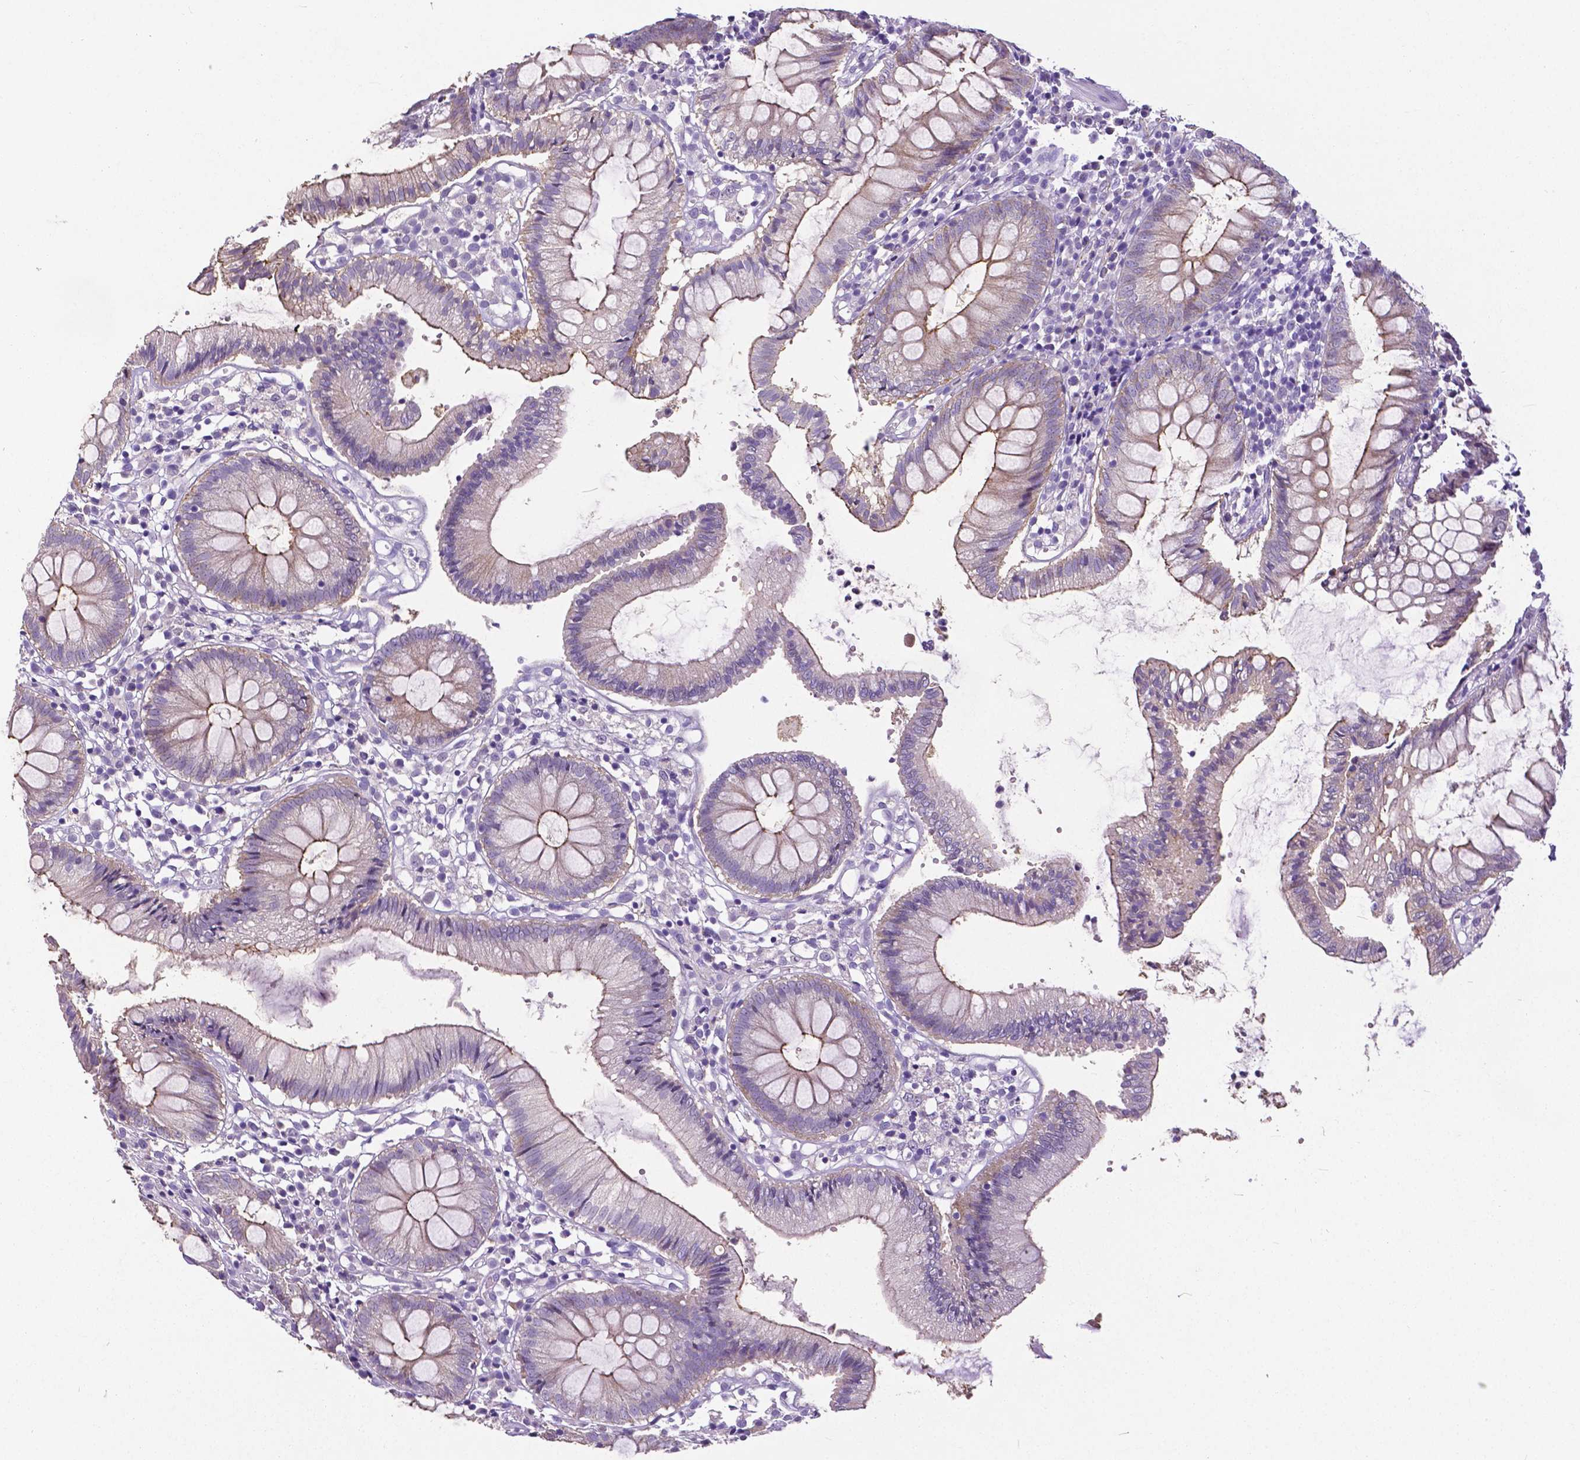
{"staining": {"intensity": "negative", "quantity": "none", "location": "none"}, "tissue": "colon", "cell_type": "Endothelial cells", "image_type": "normal", "snomed": [{"axis": "morphology", "description": "Normal tissue, NOS"}, {"axis": "morphology", "description": "Adenocarcinoma, NOS"}, {"axis": "topography", "description": "Colon"}], "caption": "DAB immunohistochemical staining of benign human colon demonstrates no significant expression in endothelial cells.", "gene": "OCLN", "patient": {"sex": "male", "age": 83}}